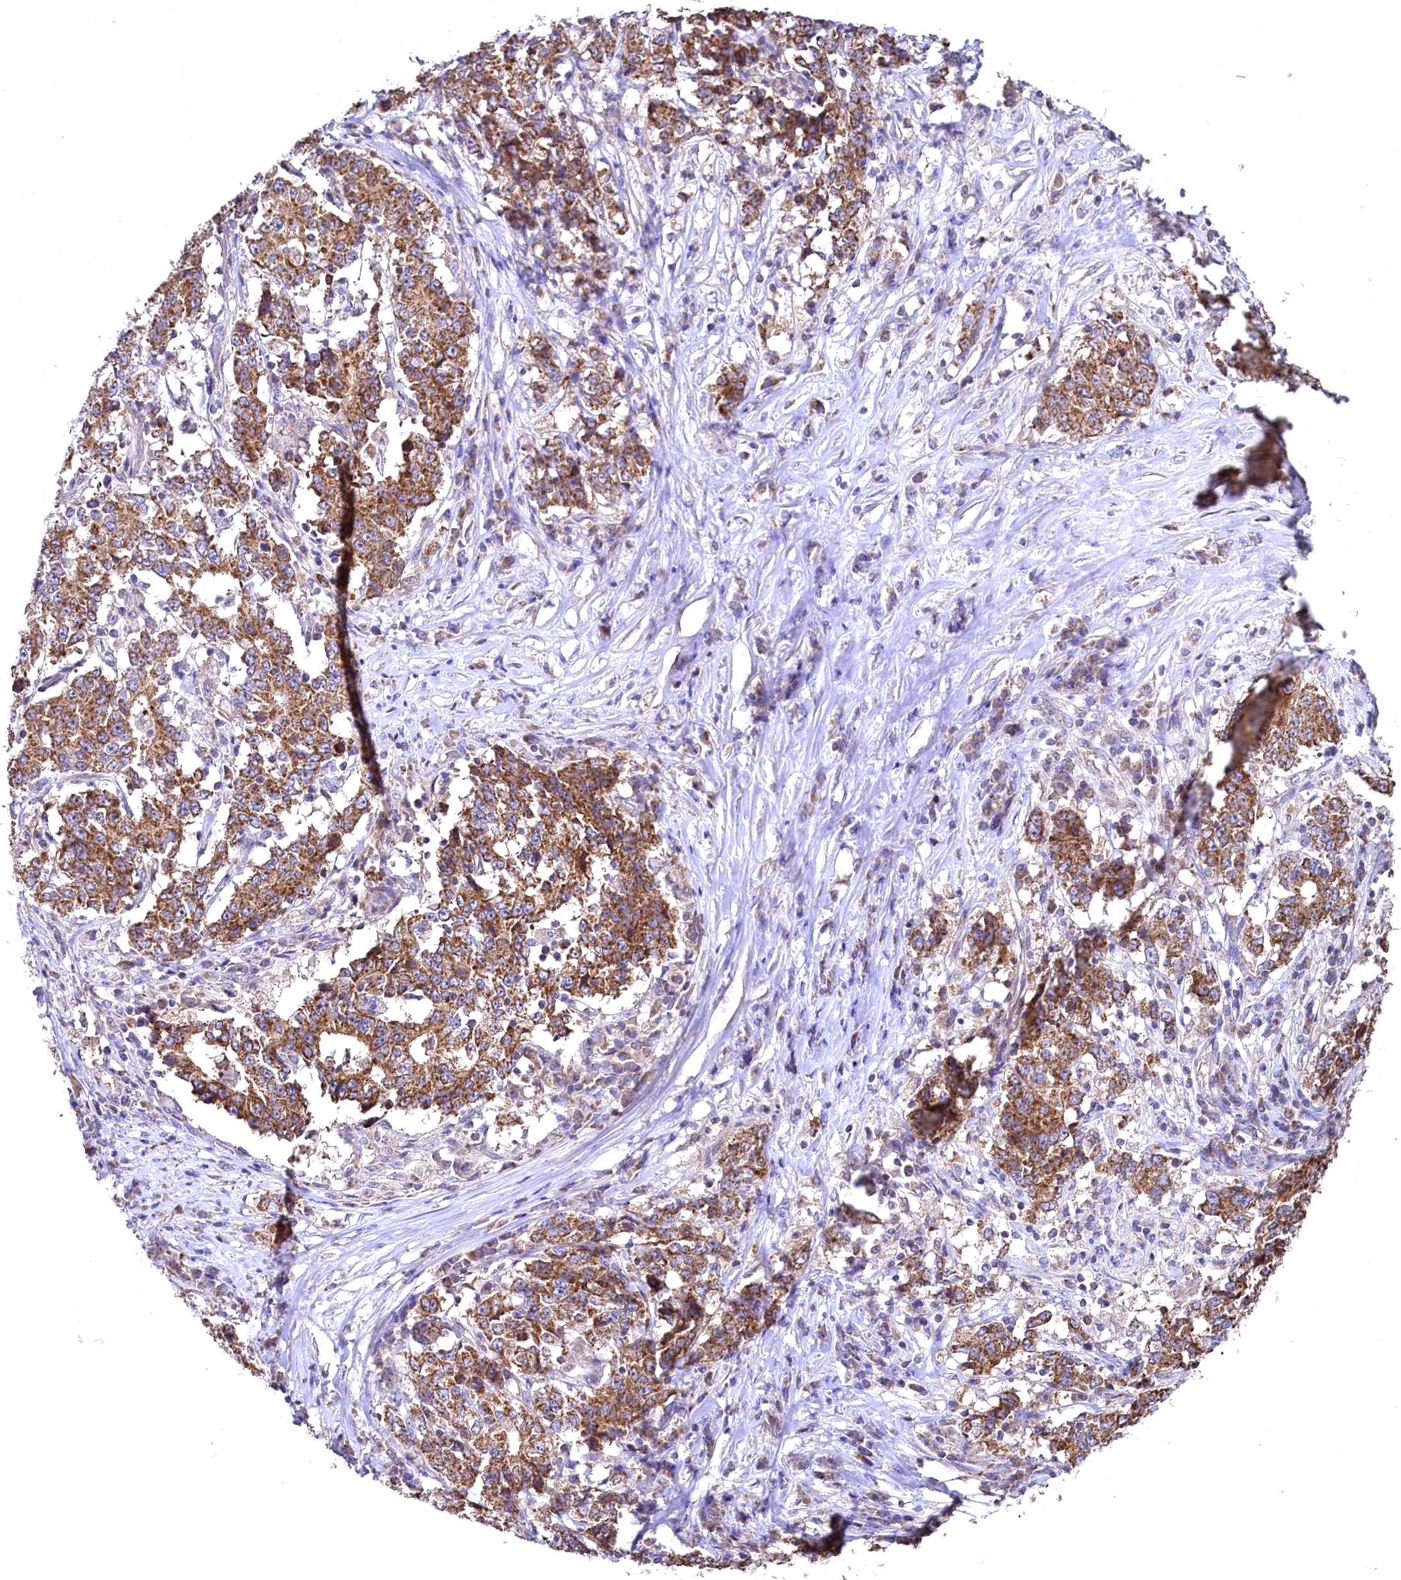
{"staining": {"intensity": "strong", "quantity": ">75%", "location": "cytoplasmic/membranous"}, "tissue": "stomach cancer", "cell_type": "Tumor cells", "image_type": "cancer", "snomed": [{"axis": "morphology", "description": "Adenocarcinoma, NOS"}, {"axis": "topography", "description": "Stomach"}], "caption": "Tumor cells demonstrate strong cytoplasmic/membranous staining in about >75% of cells in stomach cancer (adenocarcinoma). (IHC, brightfield microscopy, high magnification).", "gene": "MRPL57", "patient": {"sex": "male", "age": 59}}